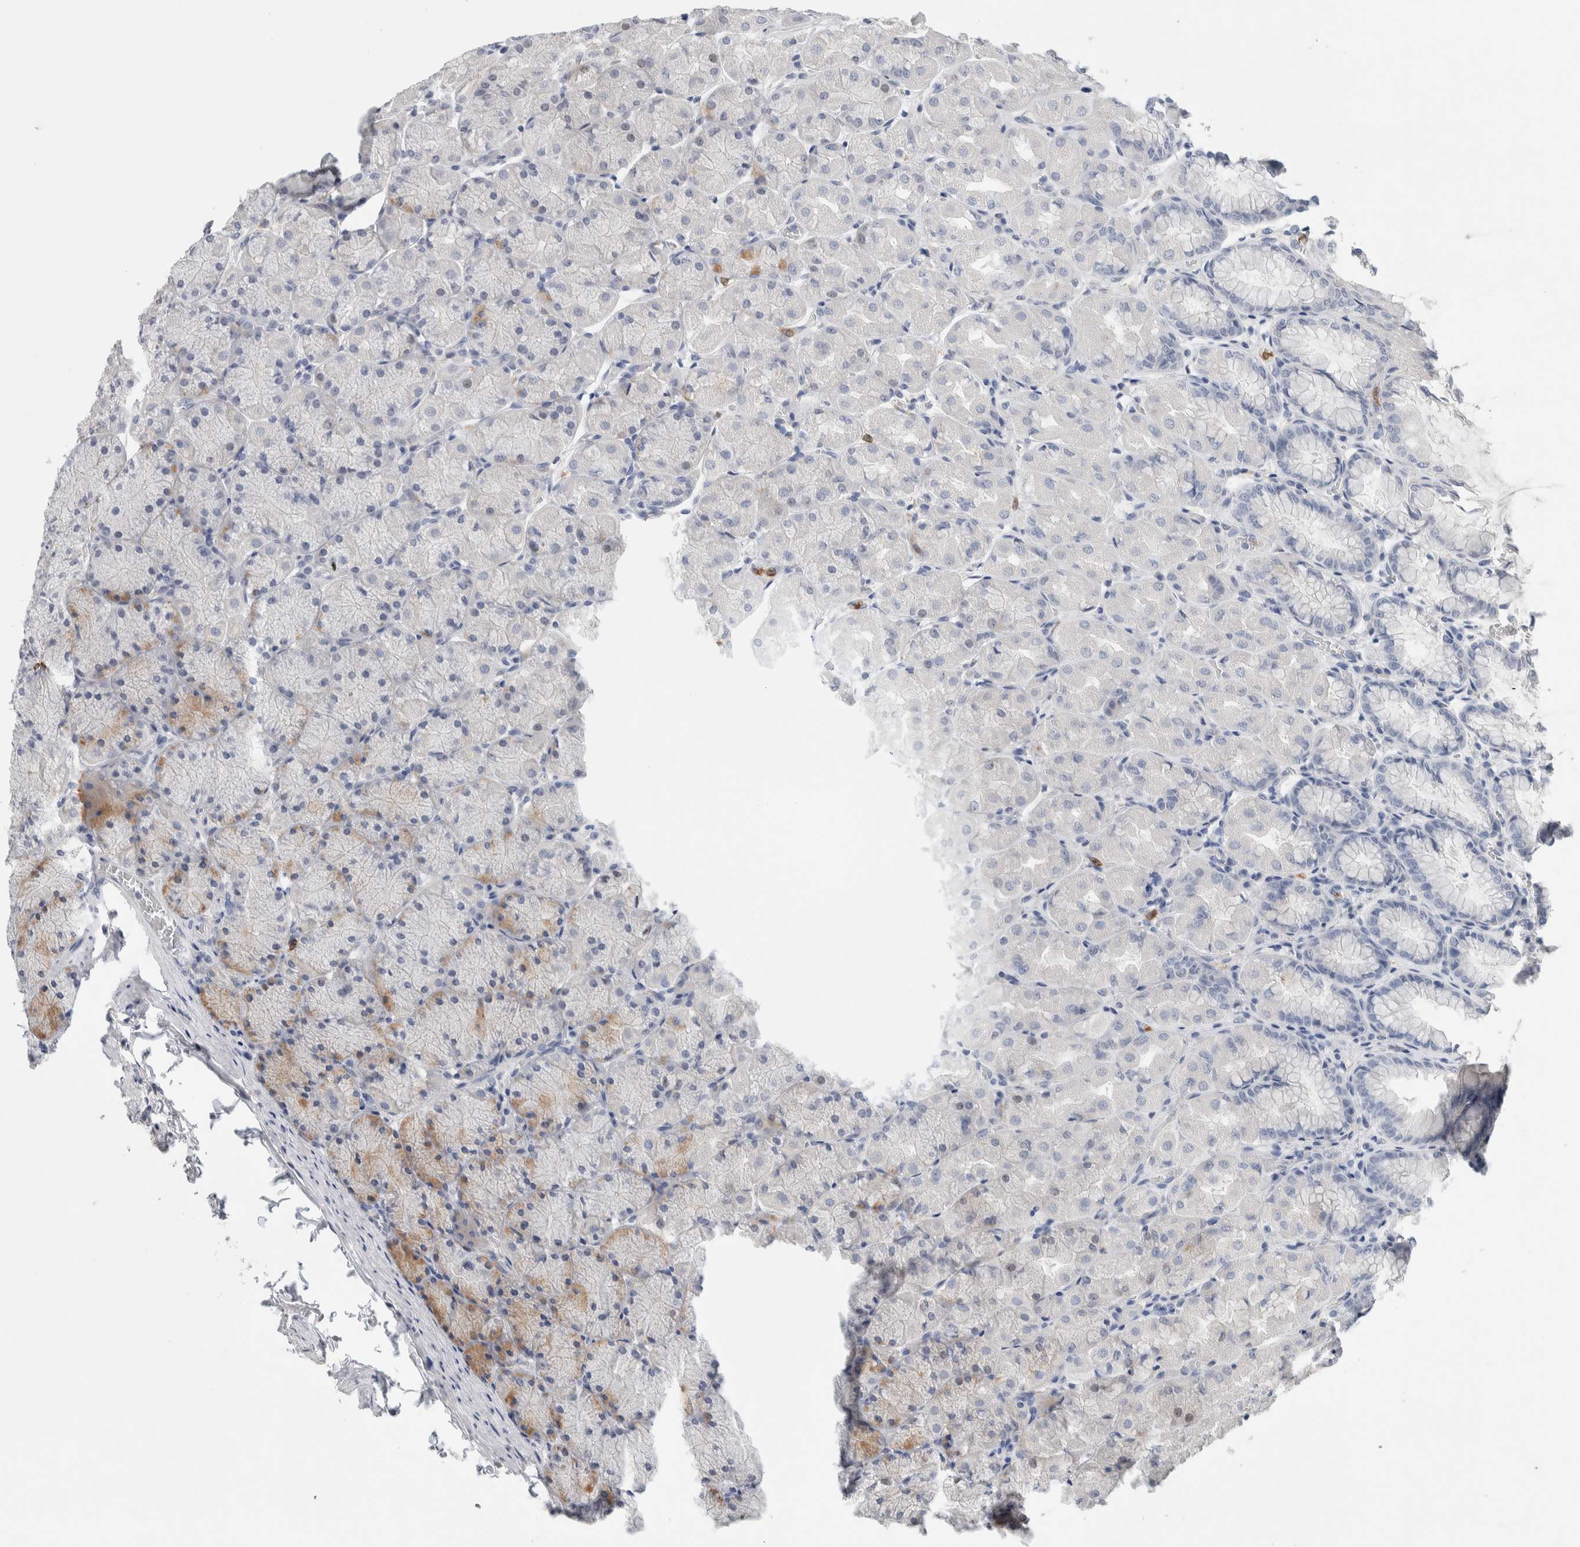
{"staining": {"intensity": "negative", "quantity": "none", "location": "none"}, "tissue": "stomach", "cell_type": "Glandular cells", "image_type": "normal", "snomed": [{"axis": "morphology", "description": "Normal tissue, NOS"}, {"axis": "topography", "description": "Stomach, upper"}], "caption": "DAB (3,3'-diaminobenzidine) immunohistochemical staining of normal stomach demonstrates no significant staining in glandular cells. (IHC, brightfield microscopy, high magnification).", "gene": "NCF2", "patient": {"sex": "female", "age": 56}}